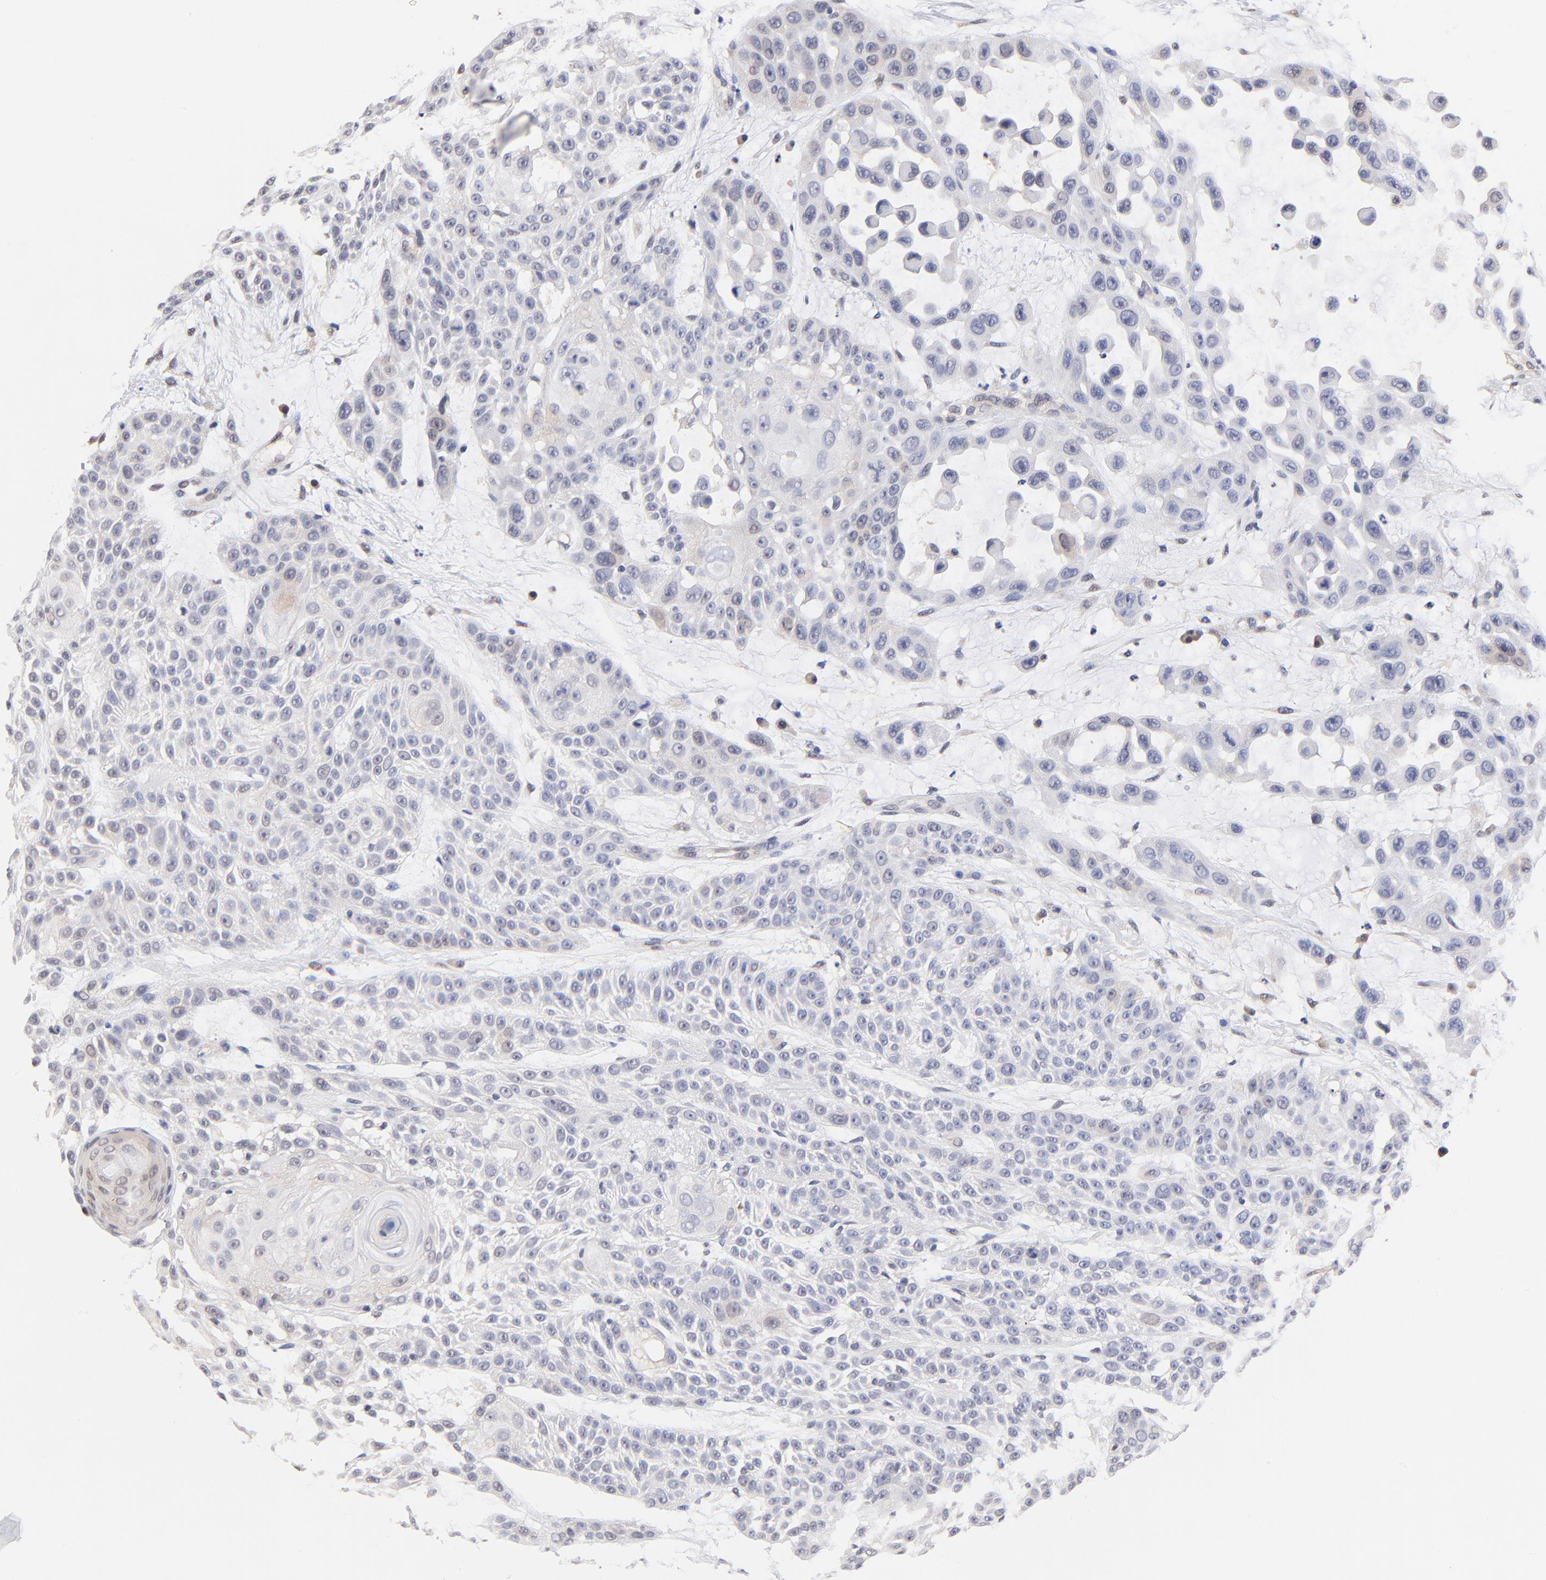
{"staining": {"intensity": "negative", "quantity": "none", "location": "none"}, "tissue": "skin cancer", "cell_type": "Tumor cells", "image_type": "cancer", "snomed": [{"axis": "morphology", "description": "Squamous cell carcinoma, NOS"}, {"axis": "topography", "description": "Skin"}], "caption": "Skin cancer was stained to show a protein in brown. There is no significant expression in tumor cells.", "gene": "TXNL1", "patient": {"sex": "male", "age": 81}}